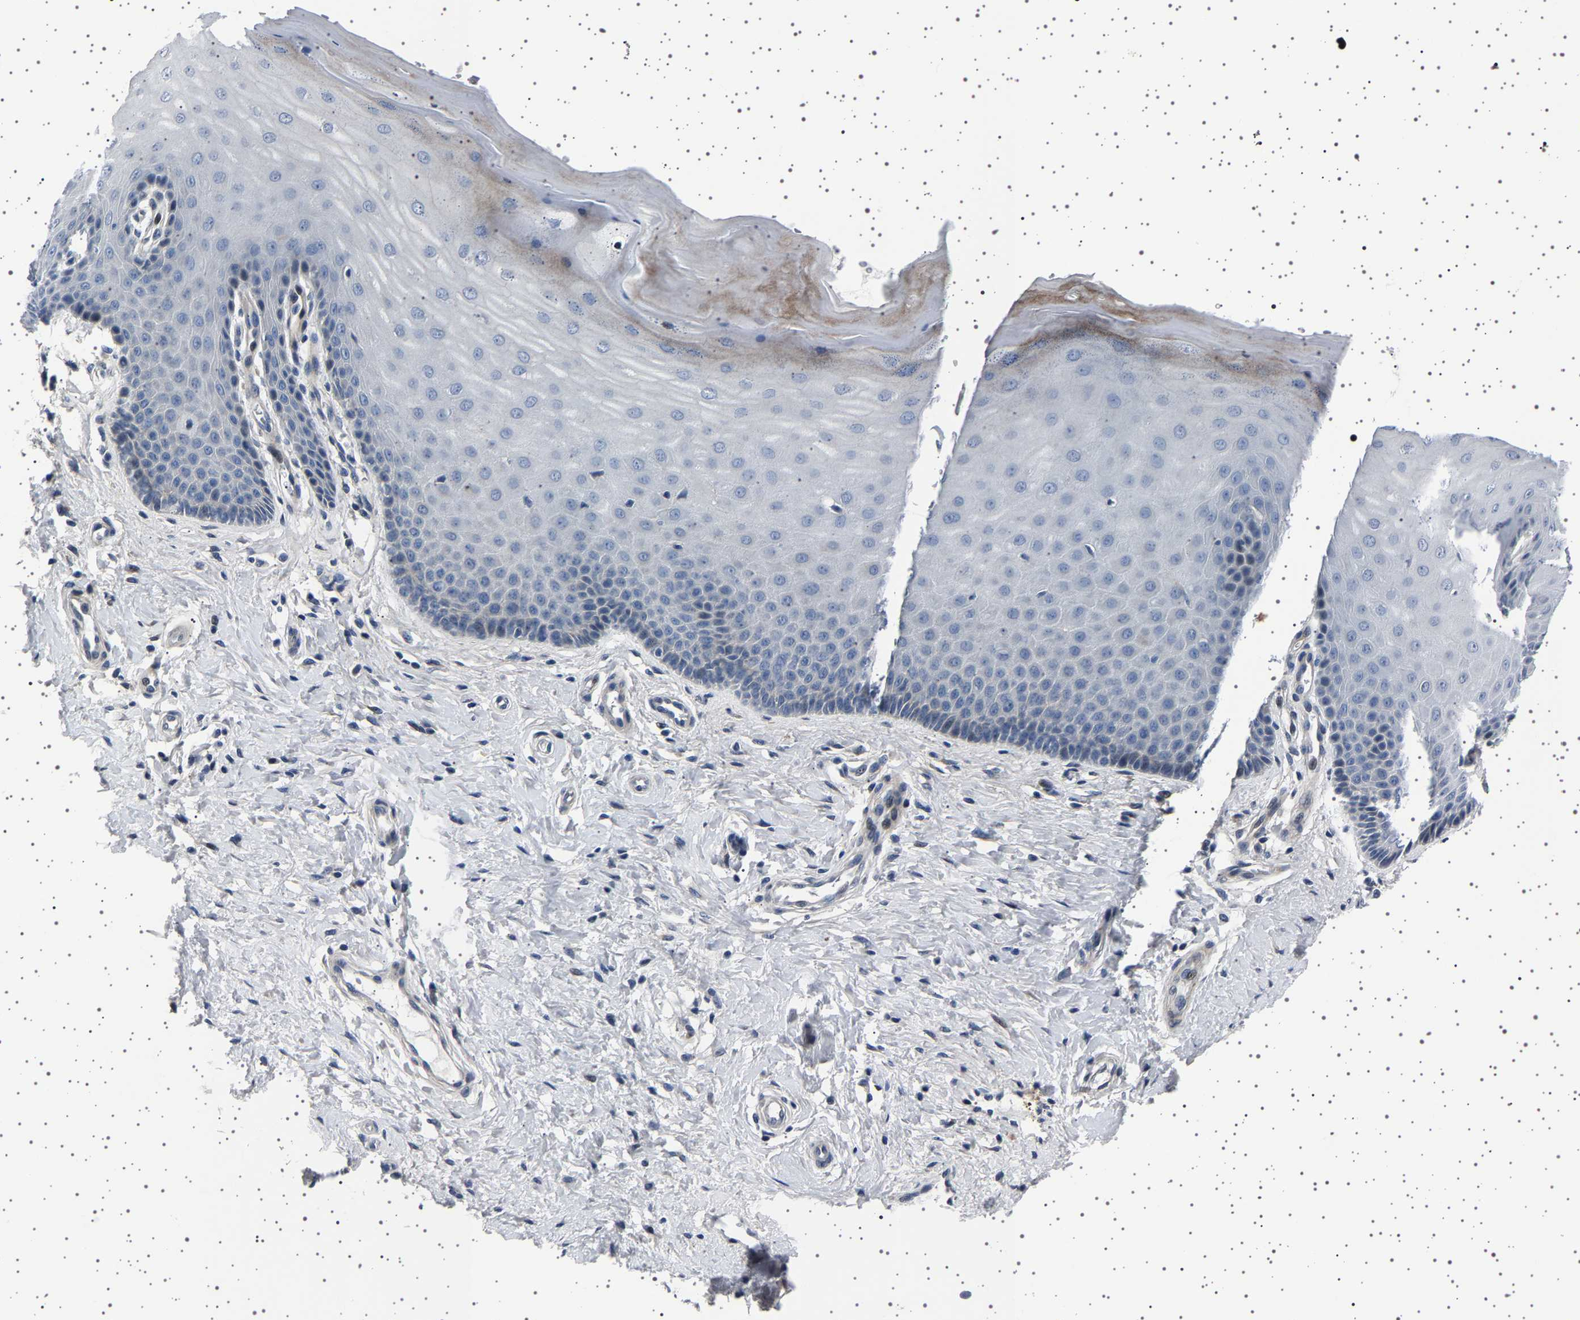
{"staining": {"intensity": "weak", "quantity": "<25%", "location": "cytoplasmic/membranous"}, "tissue": "cervix", "cell_type": "Glandular cells", "image_type": "normal", "snomed": [{"axis": "morphology", "description": "Normal tissue, NOS"}, {"axis": "topography", "description": "Cervix"}], "caption": "This is a histopathology image of IHC staining of unremarkable cervix, which shows no staining in glandular cells. (DAB (3,3'-diaminobenzidine) immunohistochemistry visualized using brightfield microscopy, high magnification).", "gene": "PAK5", "patient": {"sex": "female", "age": 55}}